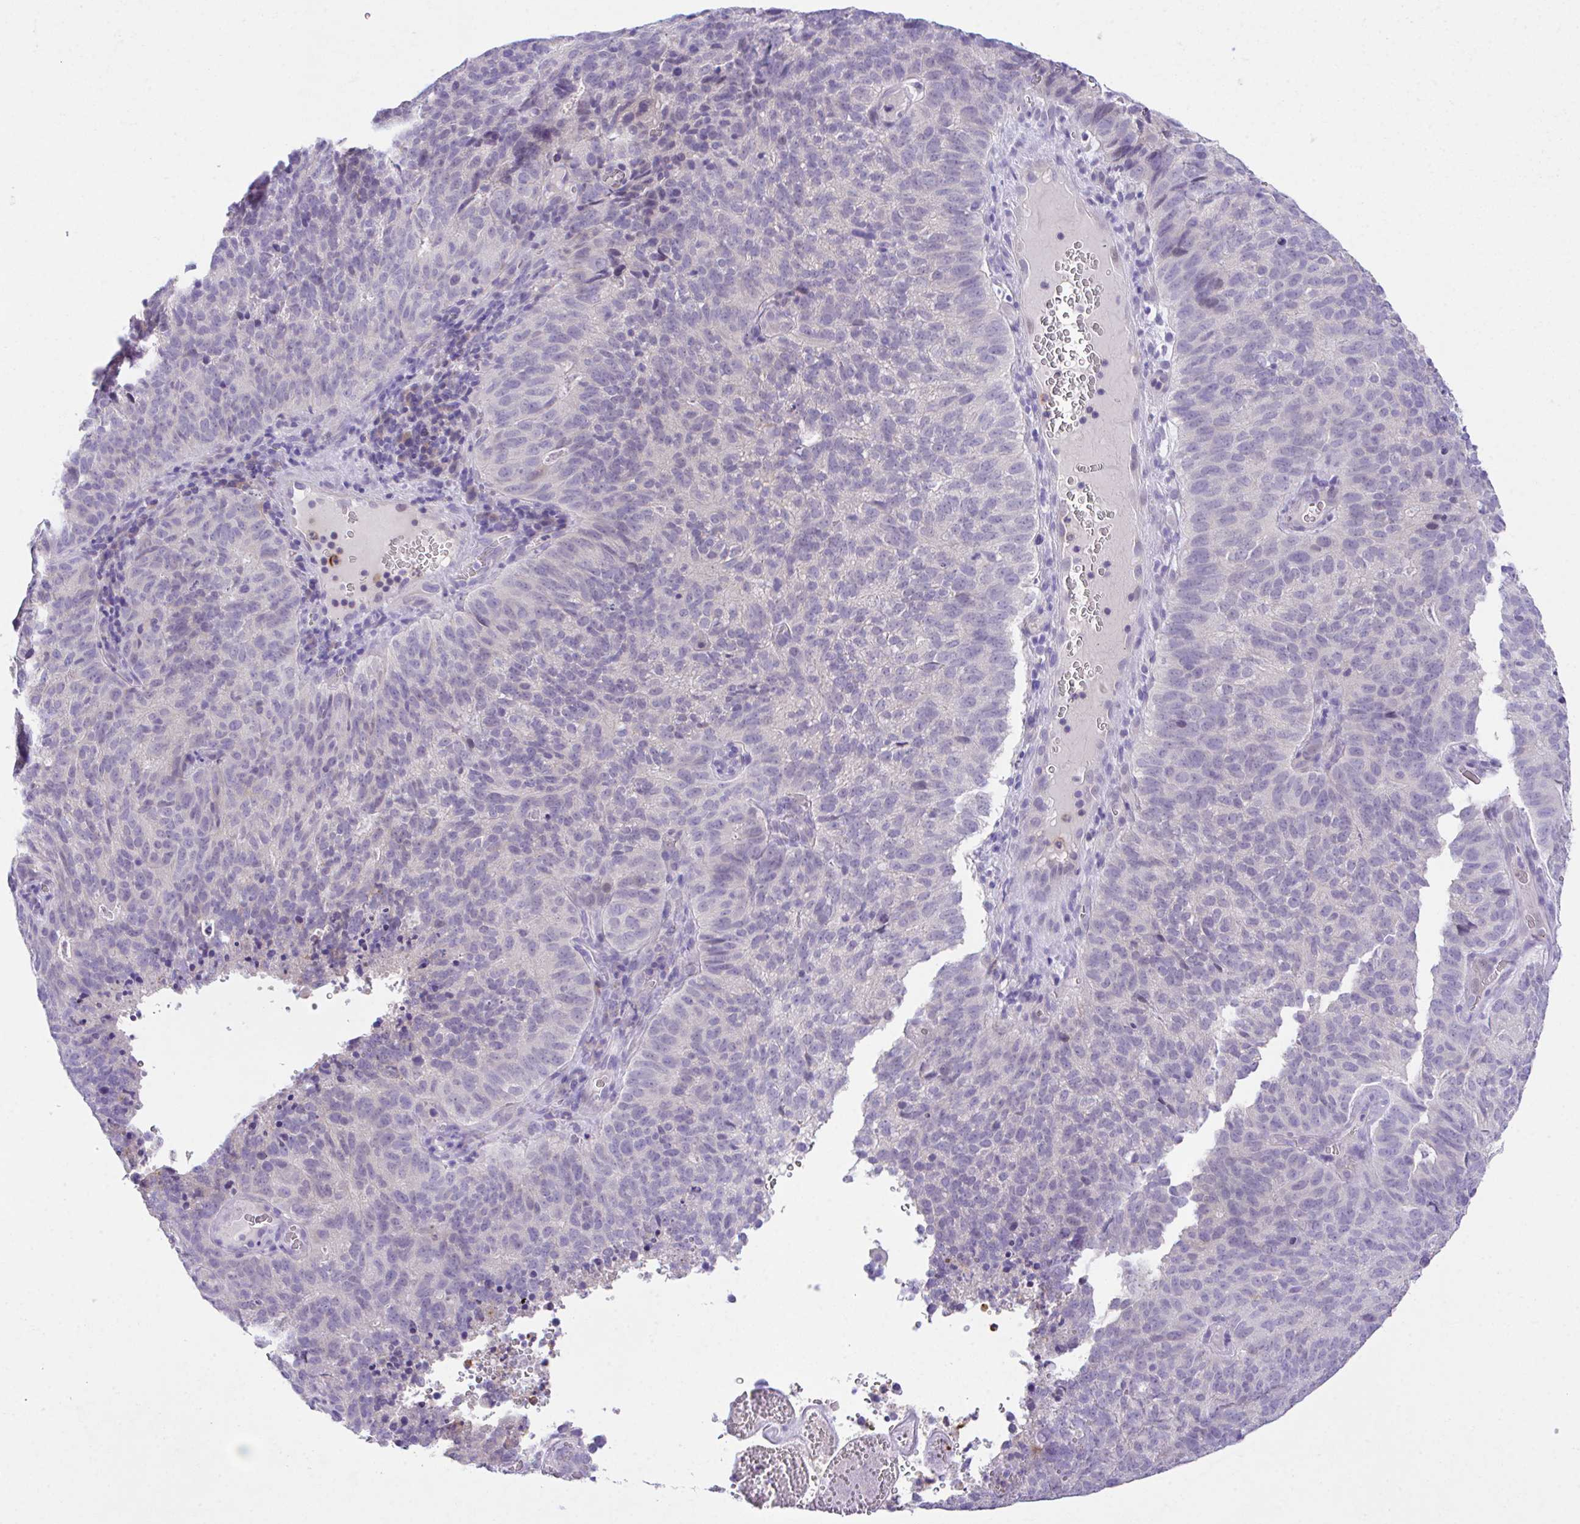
{"staining": {"intensity": "negative", "quantity": "none", "location": "none"}, "tissue": "cervical cancer", "cell_type": "Tumor cells", "image_type": "cancer", "snomed": [{"axis": "morphology", "description": "Adenocarcinoma, NOS"}, {"axis": "topography", "description": "Cervix"}], "caption": "An IHC image of cervical cancer (adenocarcinoma) is shown. There is no staining in tumor cells of cervical cancer (adenocarcinoma).", "gene": "HOXB4", "patient": {"sex": "female", "age": 38}}